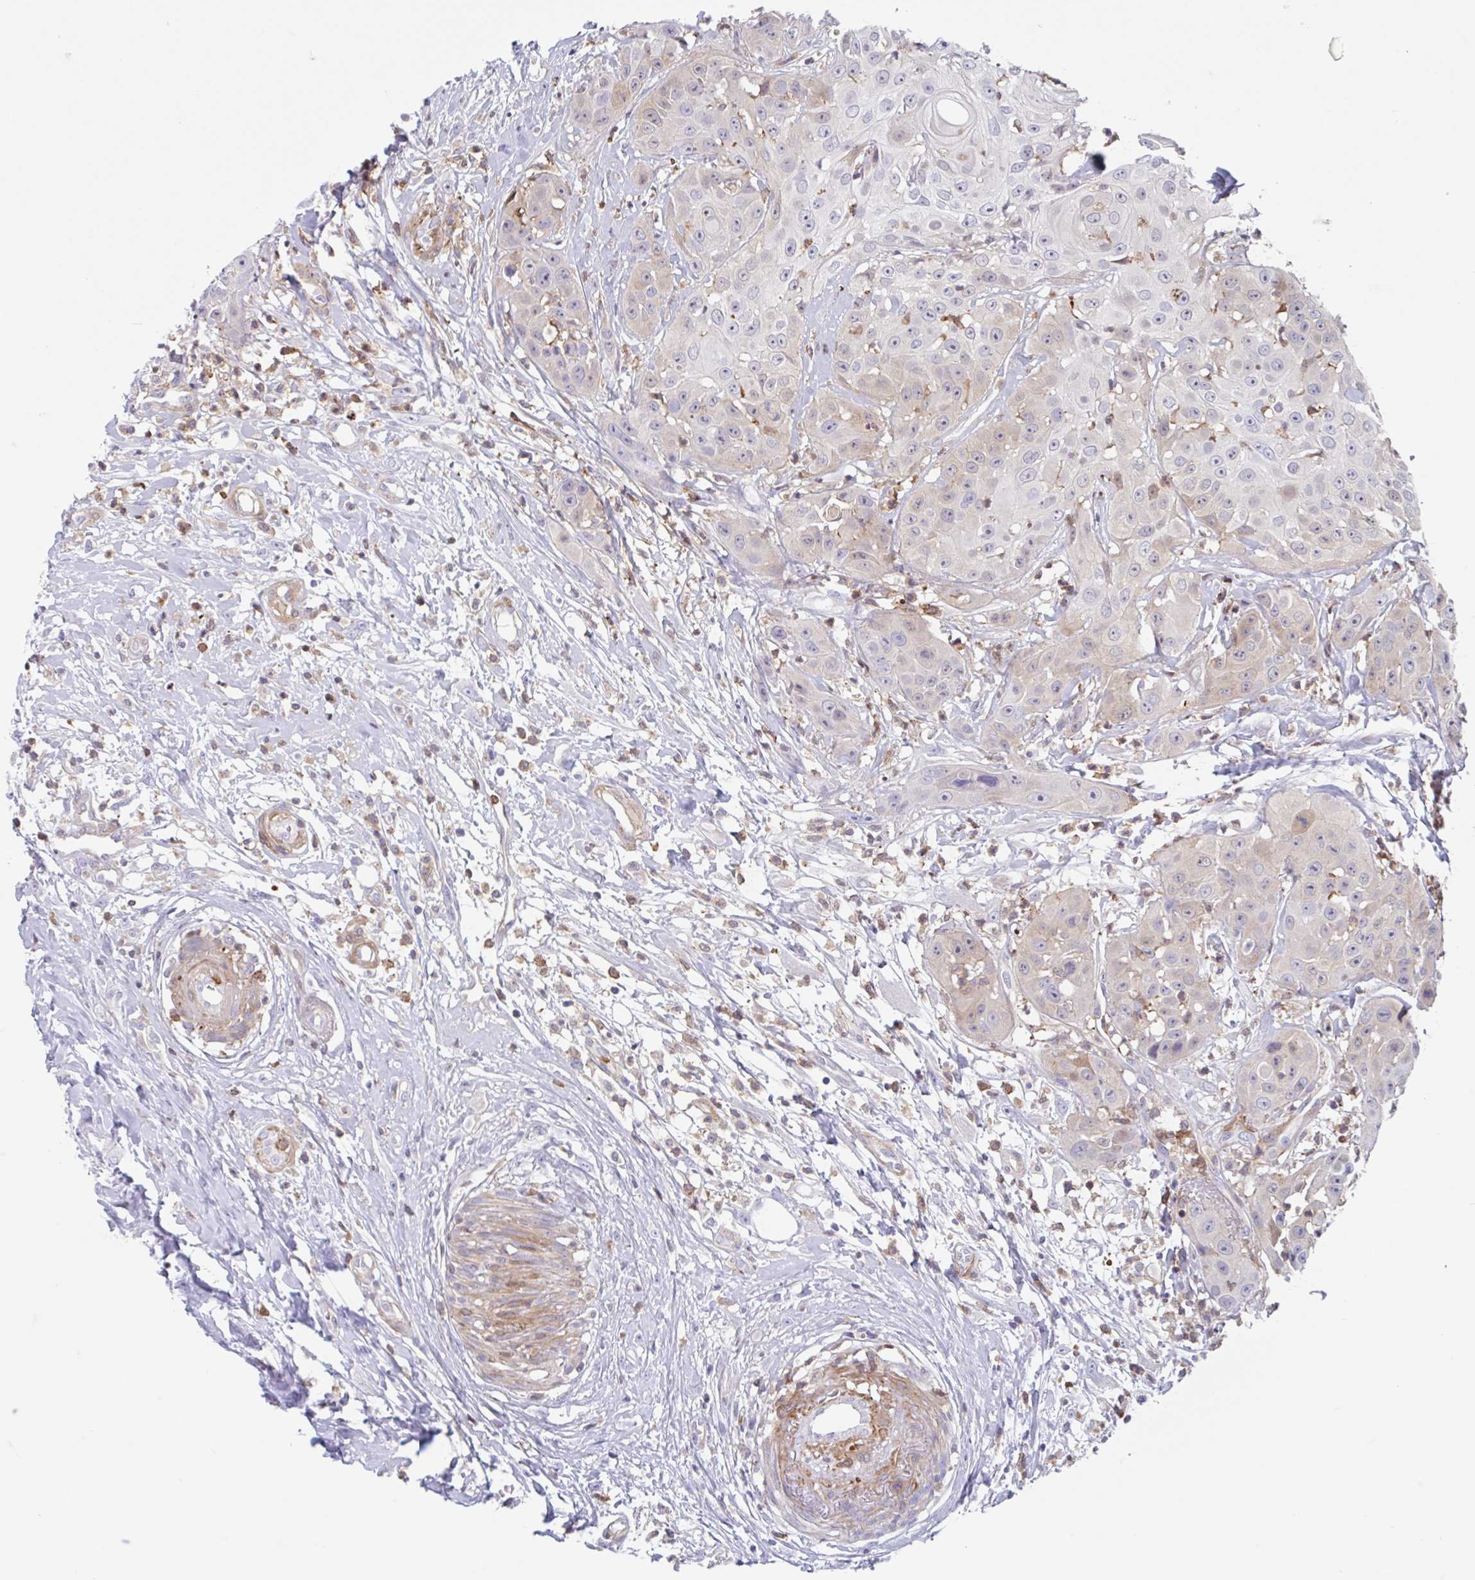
{"staining": {"intensity": "moderate", "quantity": "<25%", "location": "cytoplasmic/membranous"}, "tissue": "head and neck cancer", "cell_type": "Tumor cells", "image_type": "cancer", "snomed": [{"axis": "morphology", "description": "Squamous cell carcinoma, NOS"}, {"axis": "topography", "description": "Head-Neck"}], "caption": "A brown stain highlights moderate cytoplasmic/membranous positivity of a protein in human head and neck cancer (squamous cell carcinoma) tumor cells.", "gene": "EFHD1", "patient": {"sex": "male", "age": 83}}